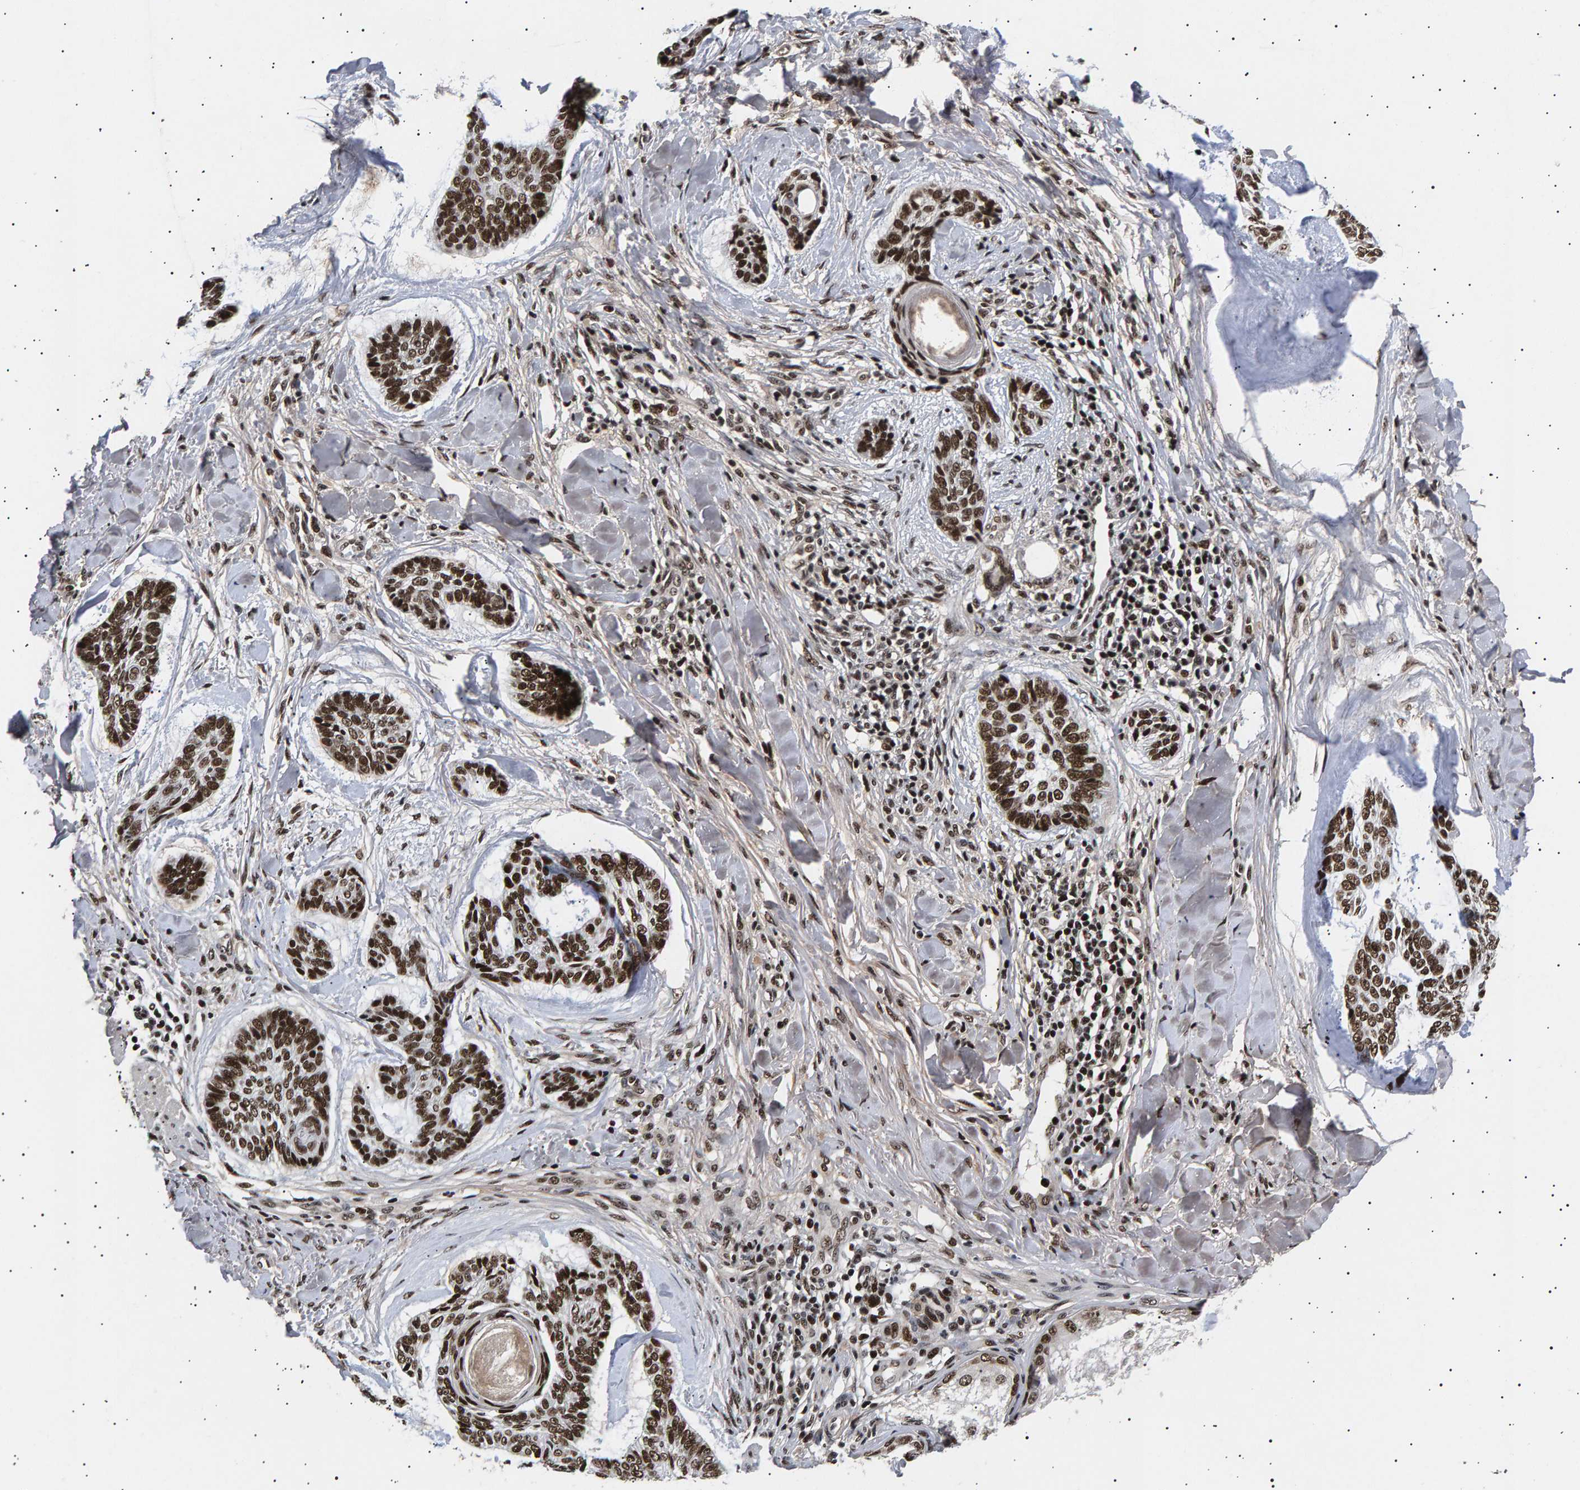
{"staining": {"intensity": "strong", "quantity": ">75%", "location": "nuclear"}, "tissue": "skin cancer", "cell_type": "Tumor cells", "image_type": "cancer", "snomed": [{"axis": "morphology", "description": "Basal cell carcinoma"}, {"axis": "topography", "description": "Skin"}], "caption": "Basal cell carcinoma (skin) stained for a protein exhibits strong nuclear positivity in tumor cells.", "gene": "ANKRD40", "patient": {"sex": "male", "age": 43}}